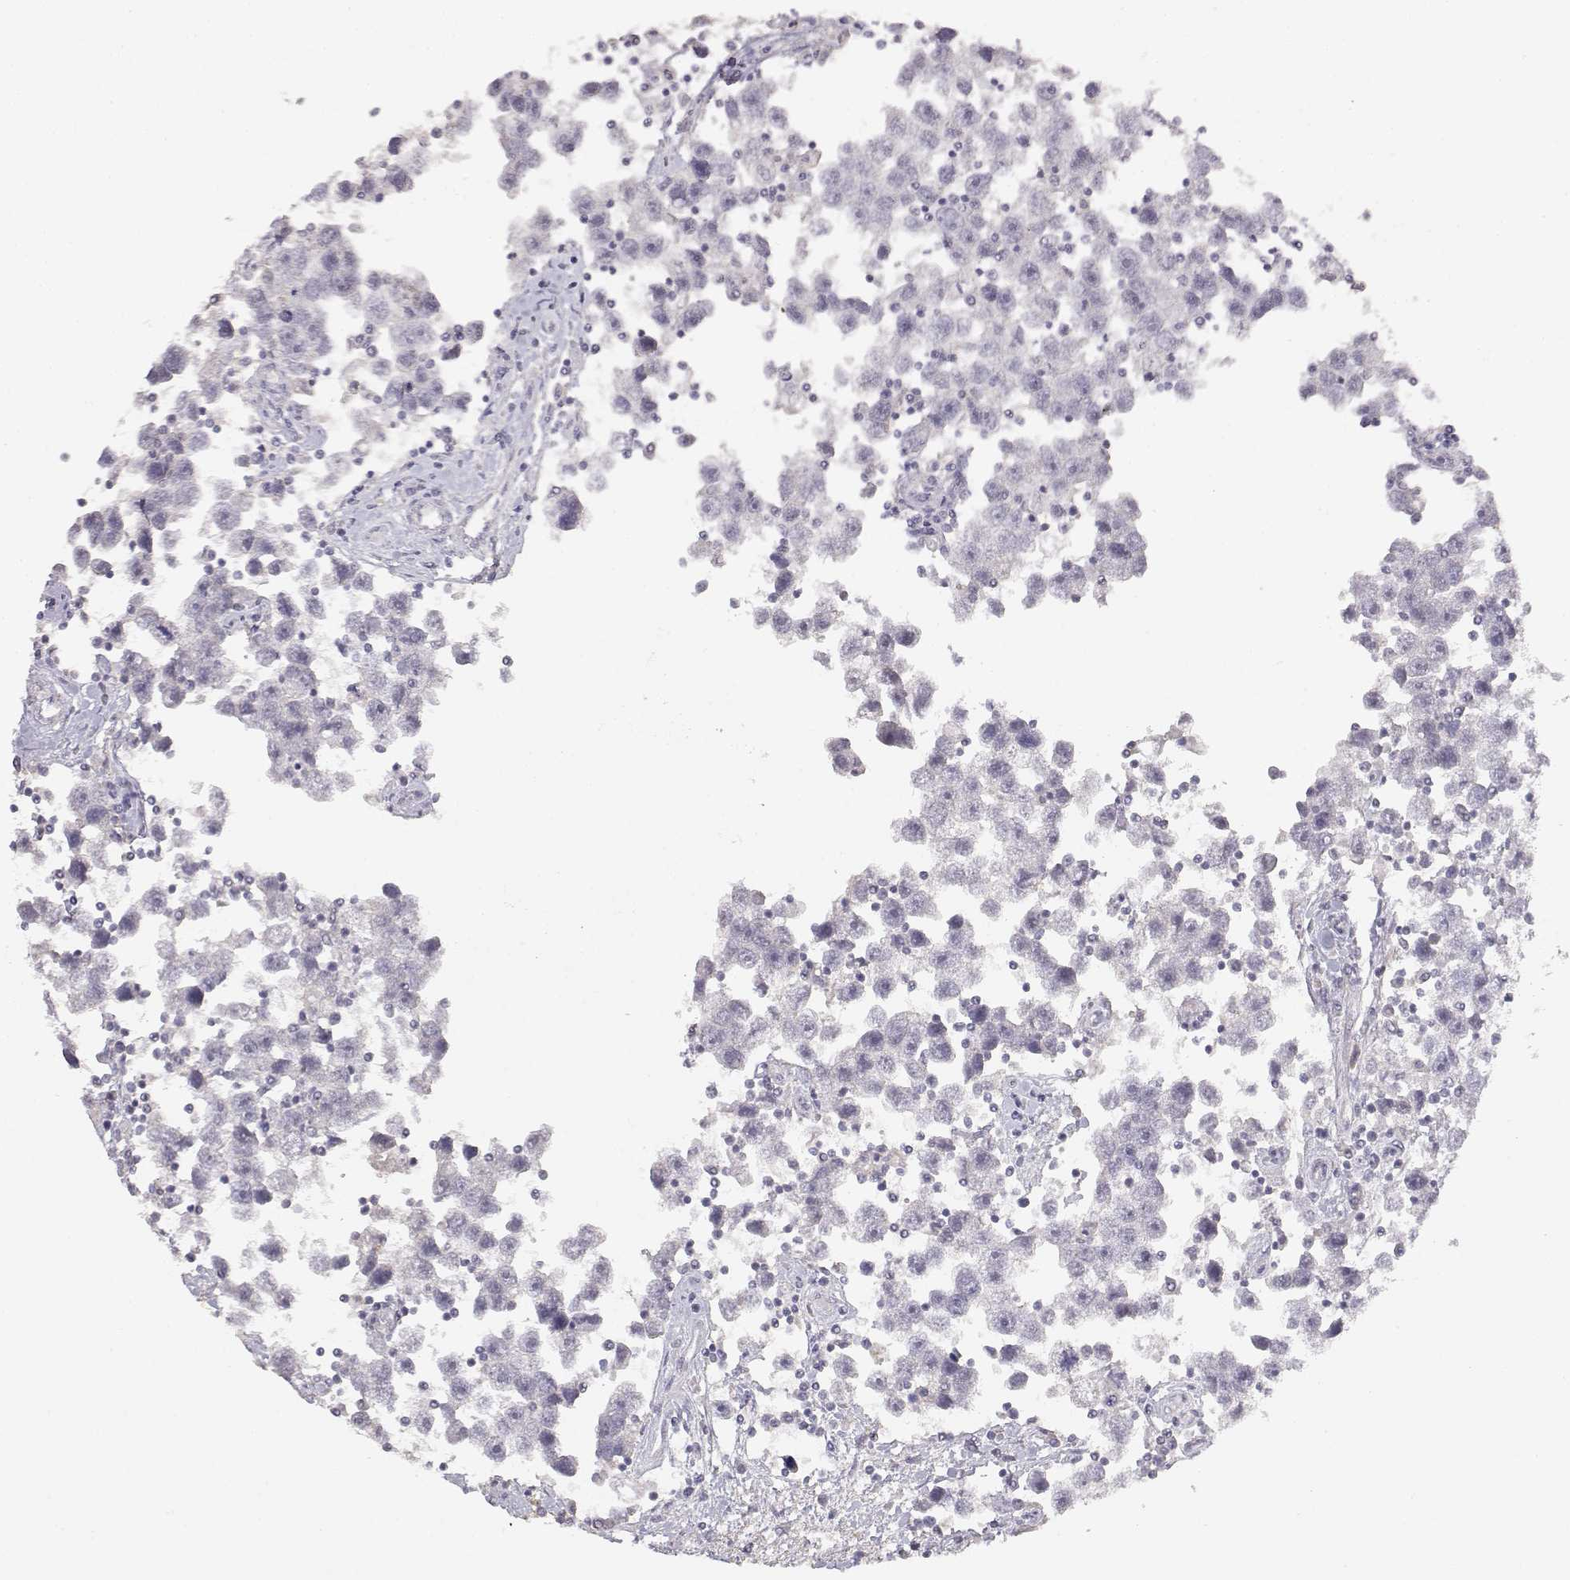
{"staining": {"intensity": "negative", "quantity": "none", "location": "none"}, "tissue": "testis cancer", "cell_type": "Tumor cells", "image_type": "cancer", "snomed": [{"axis": "morphology", "description": "Seminoma, NOS"}, {"axis": "topography", "description": "Testis"}], "caption": "A photomicrograph of testis cancer stained for a protein reveals no brown staining in tumor cells.", "gene": "TNFRSF10C", "patient": {"sex": "male", "age": 30}}